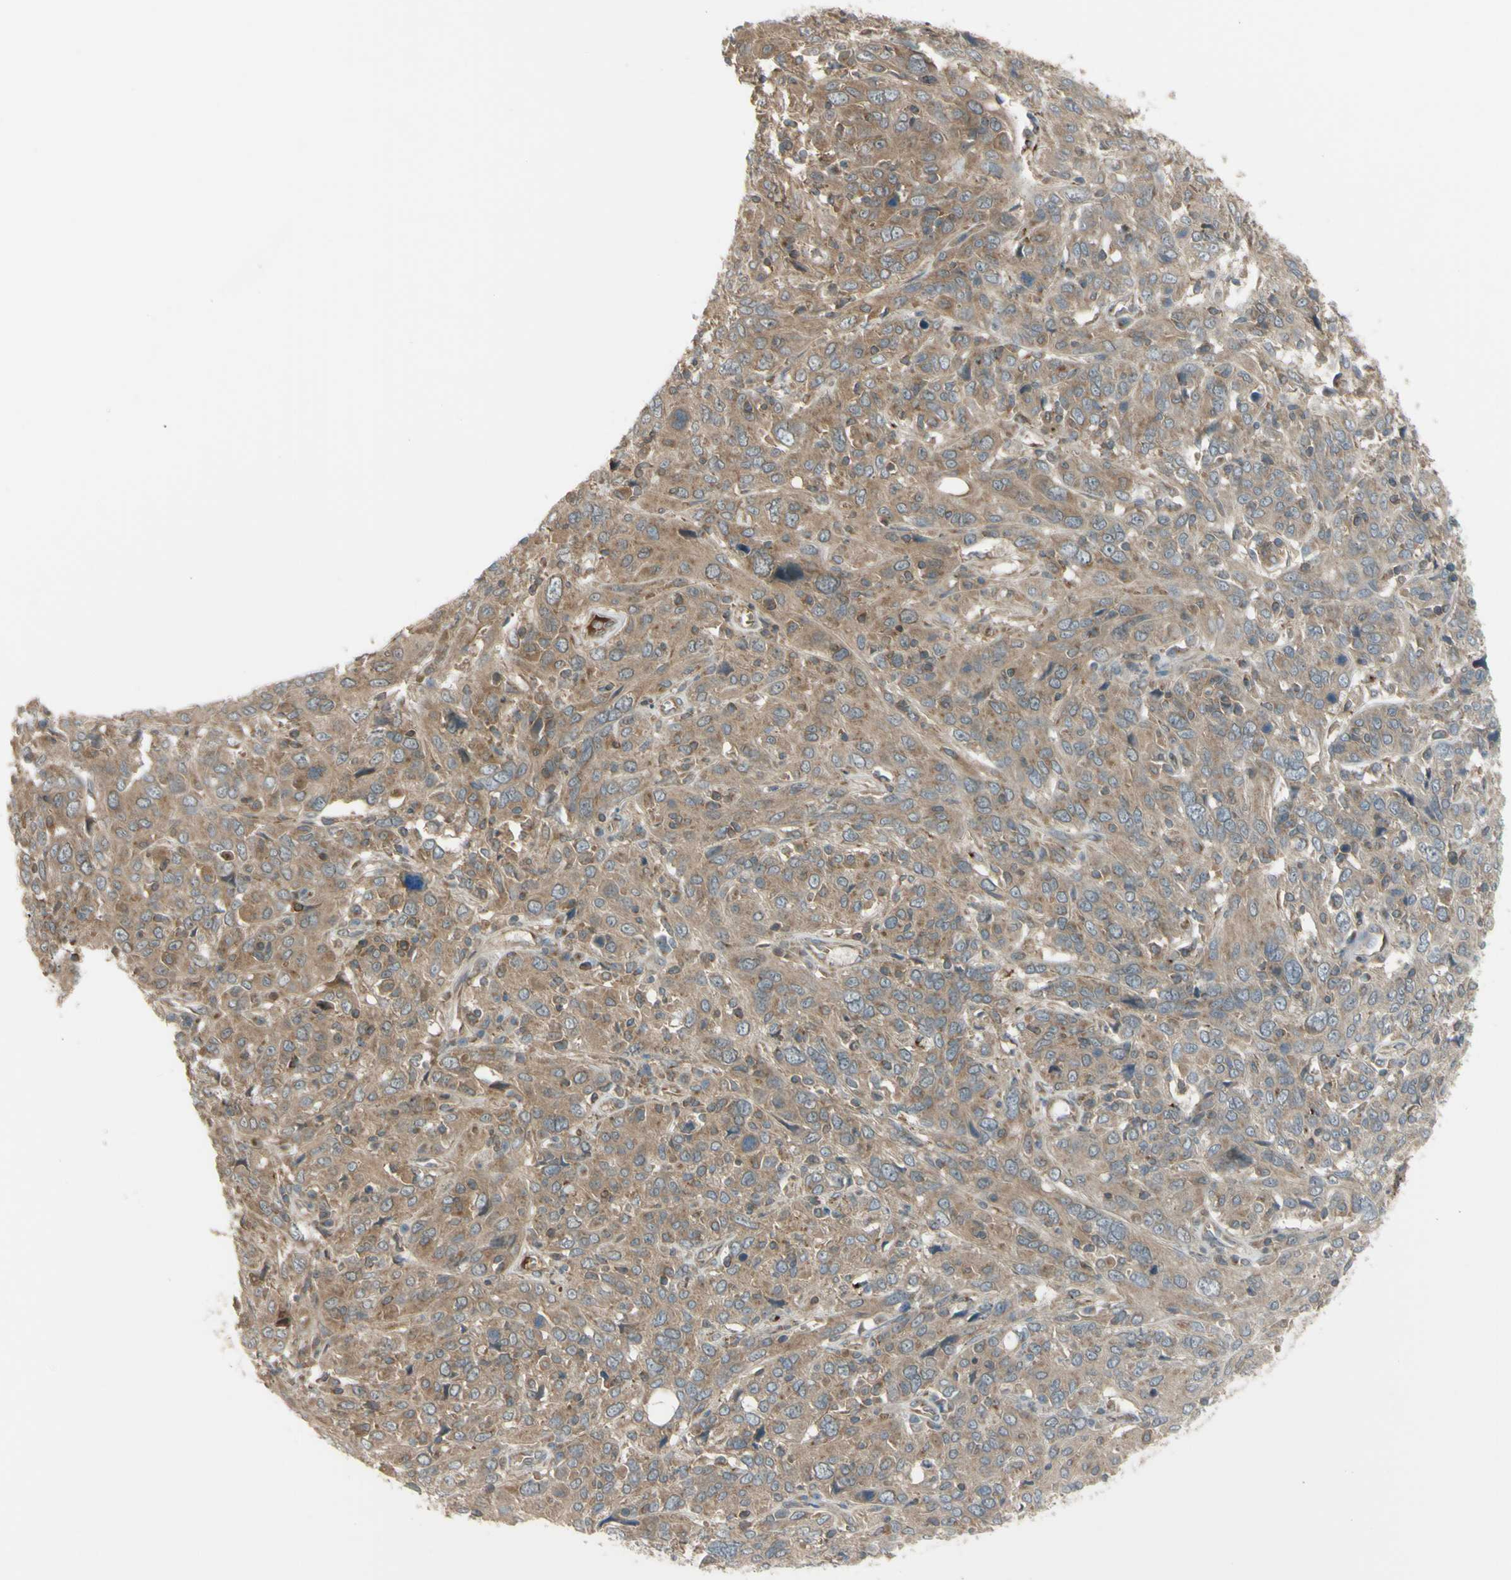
{"staining": {"intensity": "weak", "quantity": ">75%", "location": "cytoplasmic/membranous"}, "tissue": "cervical cancer", "cell_type": "Tumor cells", "image_type": "cancer", "snomed": [{"axis": "morphology", "description": "Squamous cell carcinoma, NOS"}, {"axis": "topography", "description": "Cervix"}], "caption": "Protein expression analysis of cervical squamous cell carcinoma reveals weak cytoplasmic/membranous positivity in approximately >75% of tumor cells. The protein of interest is shown in brown color, while the nuclei are stained blue.", "gene": "FLII", "patient": {"sex": "female", "age": 46}}